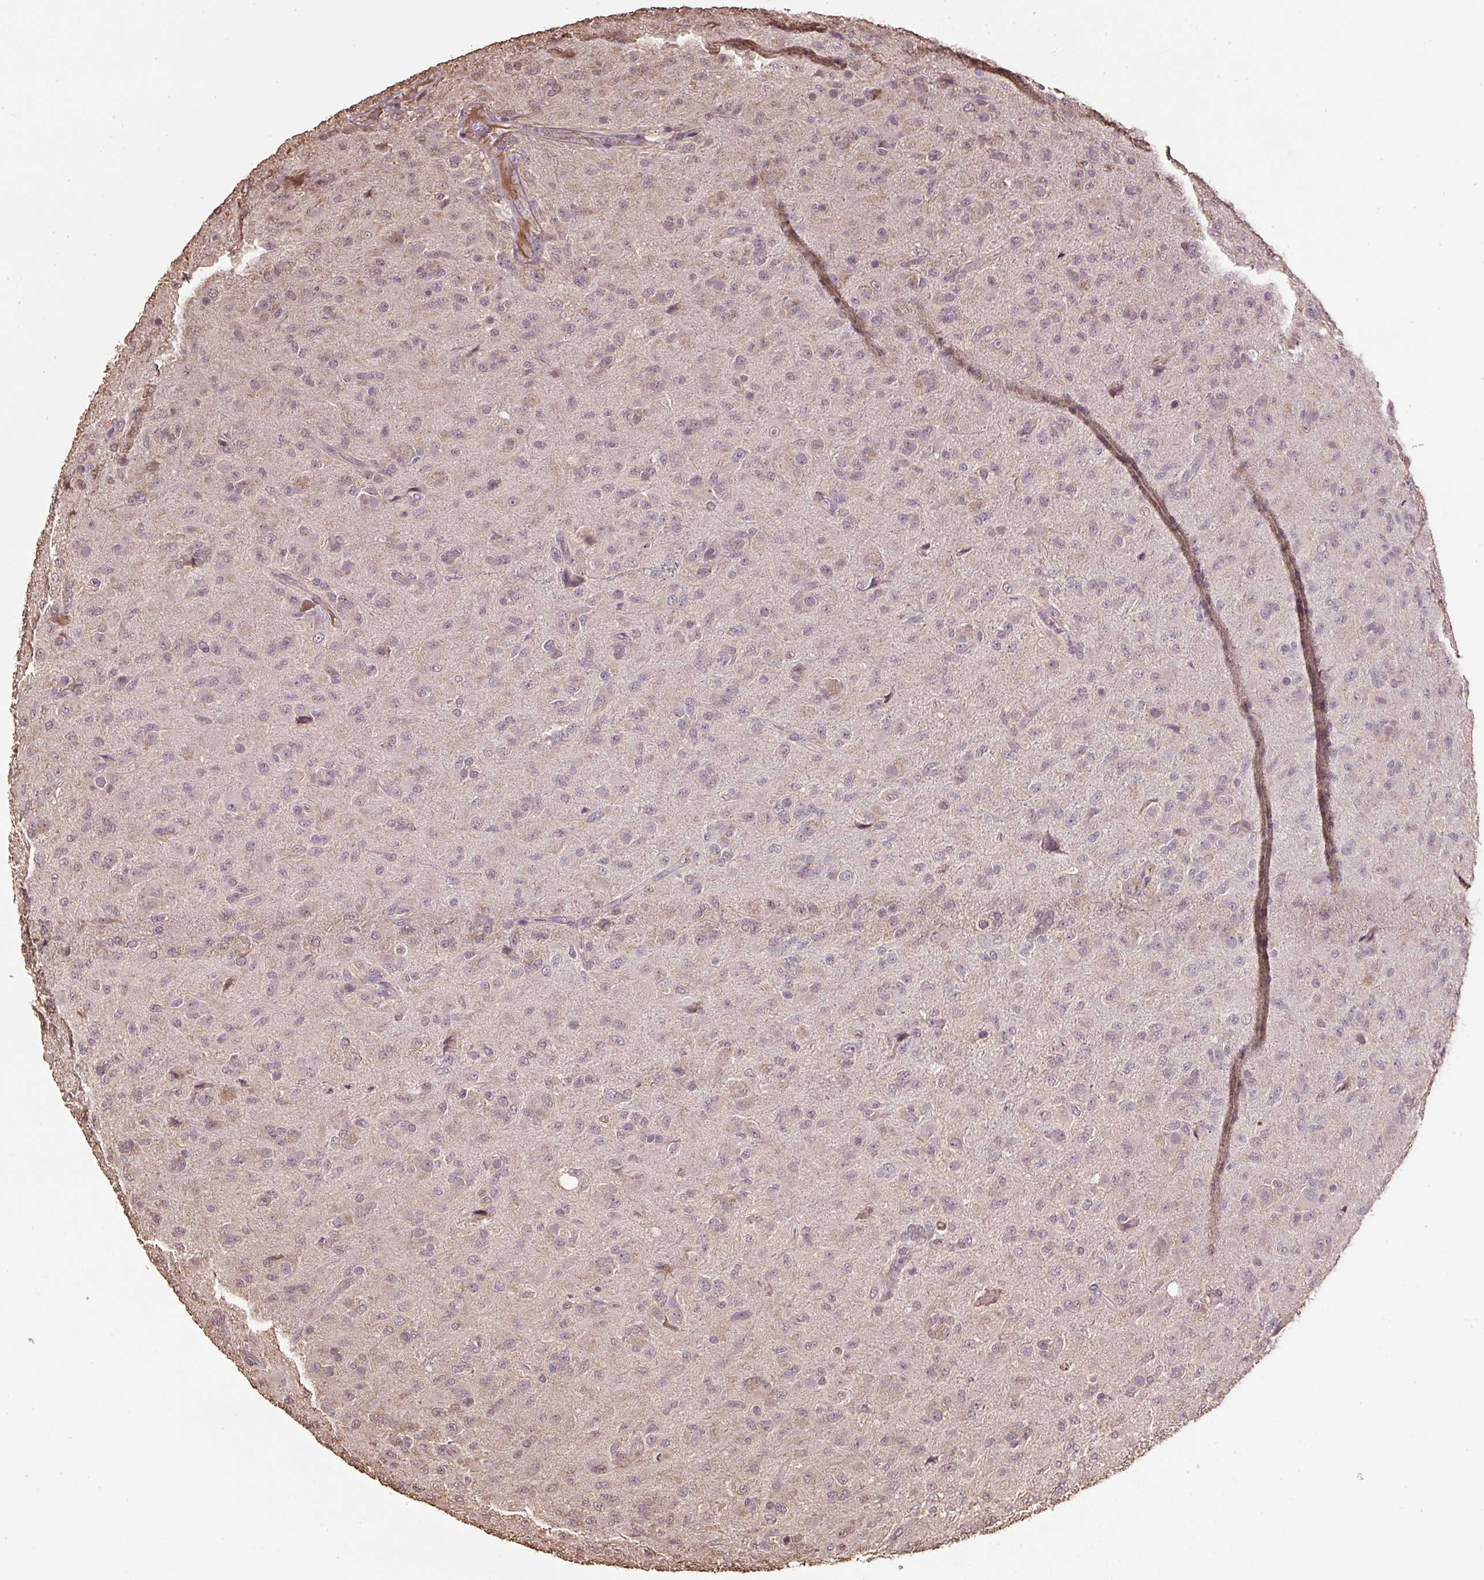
{"staining": {"intensity": "weak", "quantity": "25%-75%", "location": "nuclear"}, "tissue": "glioma", "cell_type": "Tumor cells", "image_type": "cancer", "snomed": [{"axis": "morphology", "description": "Glioma, malignant, Low grade"}, {"axis": "topography", "description": "Brain"}], "caption": "High-power microscopy captured an immunohistochemistry image of glioma, revealing weak nuclear expression in approximately 25%-75% of tumor cells.", "gene": "TMEM170B", "patient": {"sex": "male", "age": 65}}